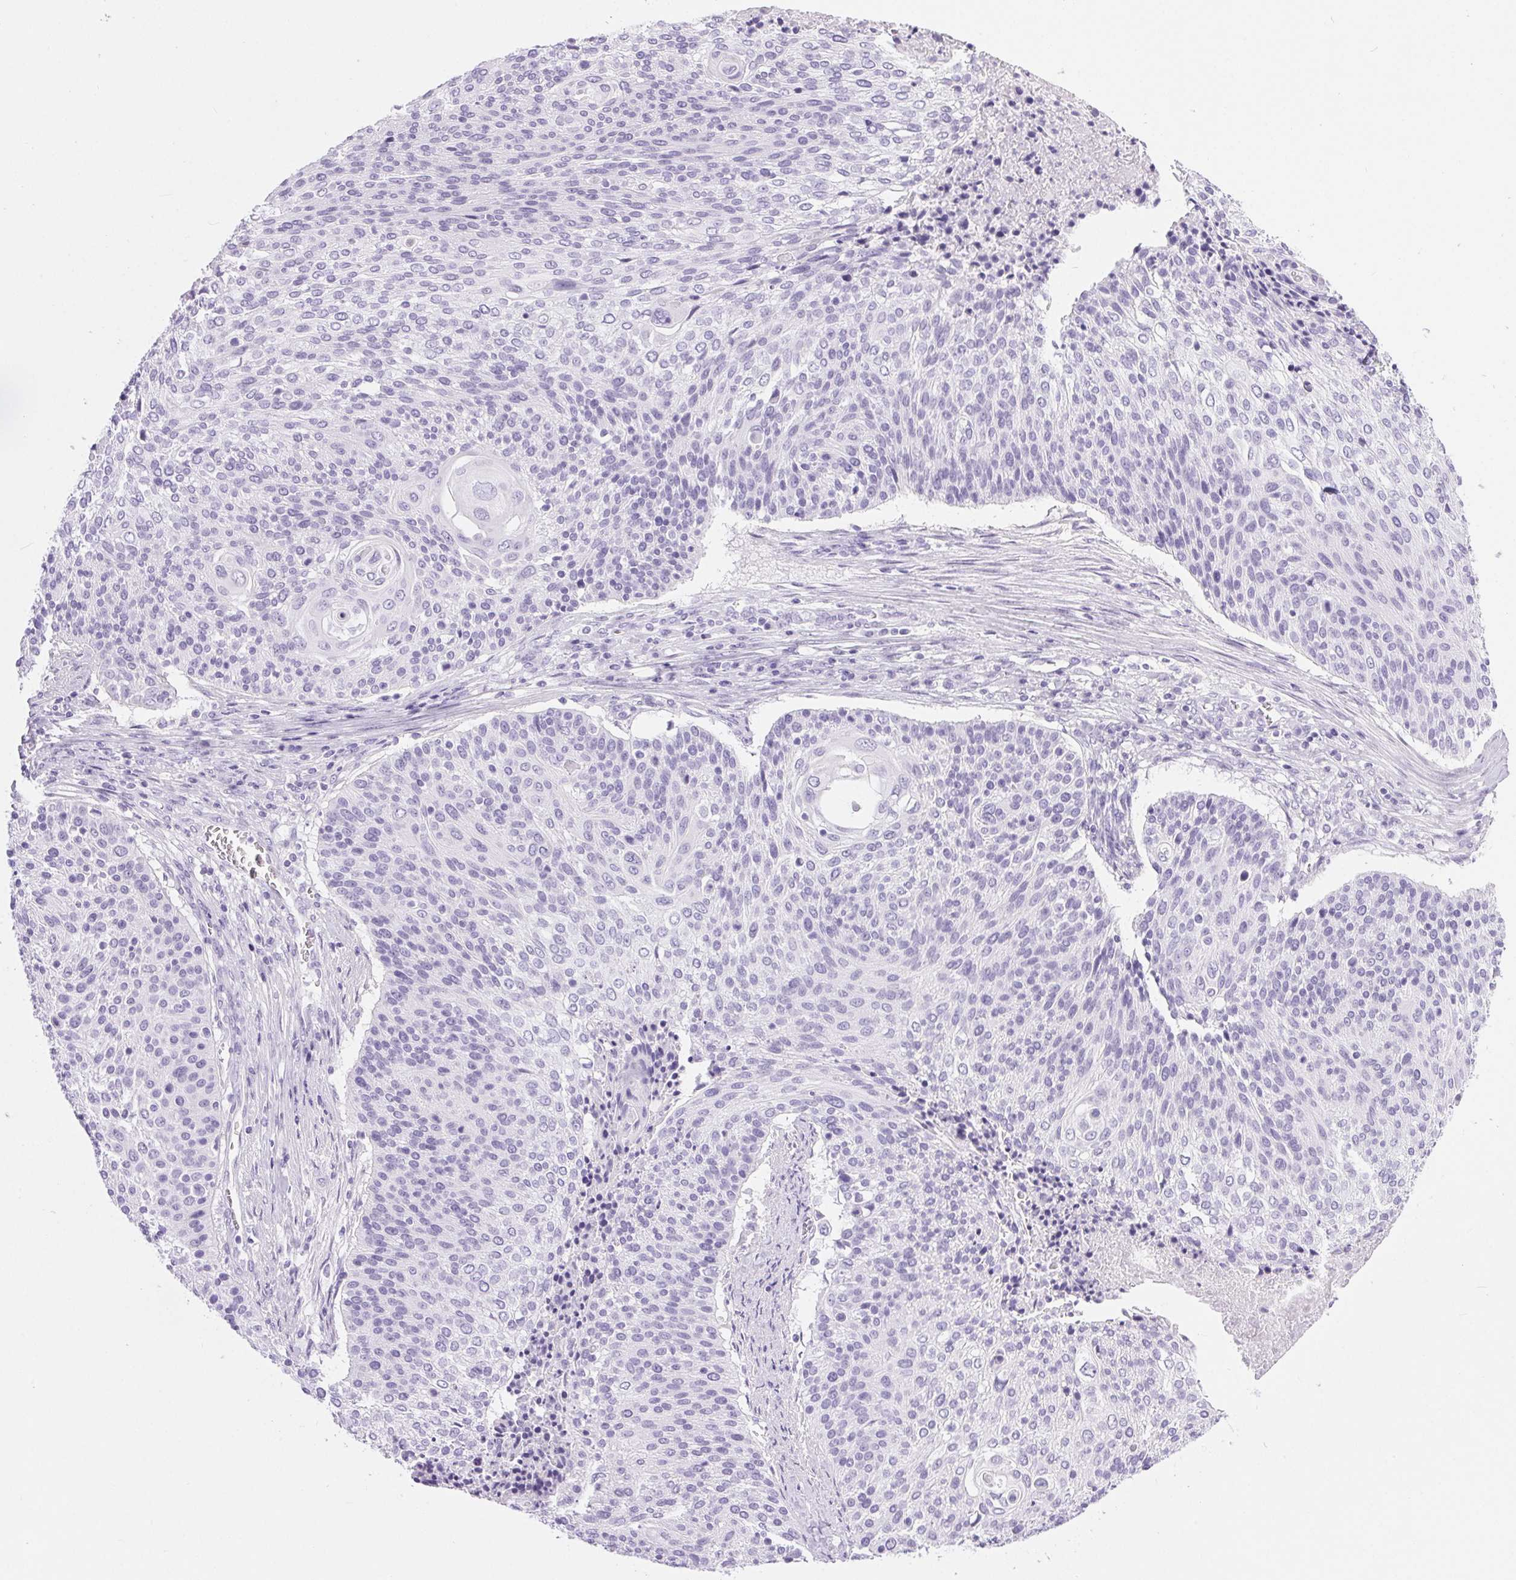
{"staining": {"intensity": "negative", "quantity": "none", "location": "none"}, "tissue": "cervical cancer", "cell_type": "Tumor cells", "image_type": "cancer", "snomed": [{"axis": "morphology", "description": "Squamous cell carcinoma, NOS"}, {"axis": "topography", "description": "Cervix"}], "caption": "Squamous cell carcinoma (cervical) was stained to show a protein in brown. There is no significant expression in tumor cells.", "gene": "XDH", "patient": {"sex": "female", "age": 31}}